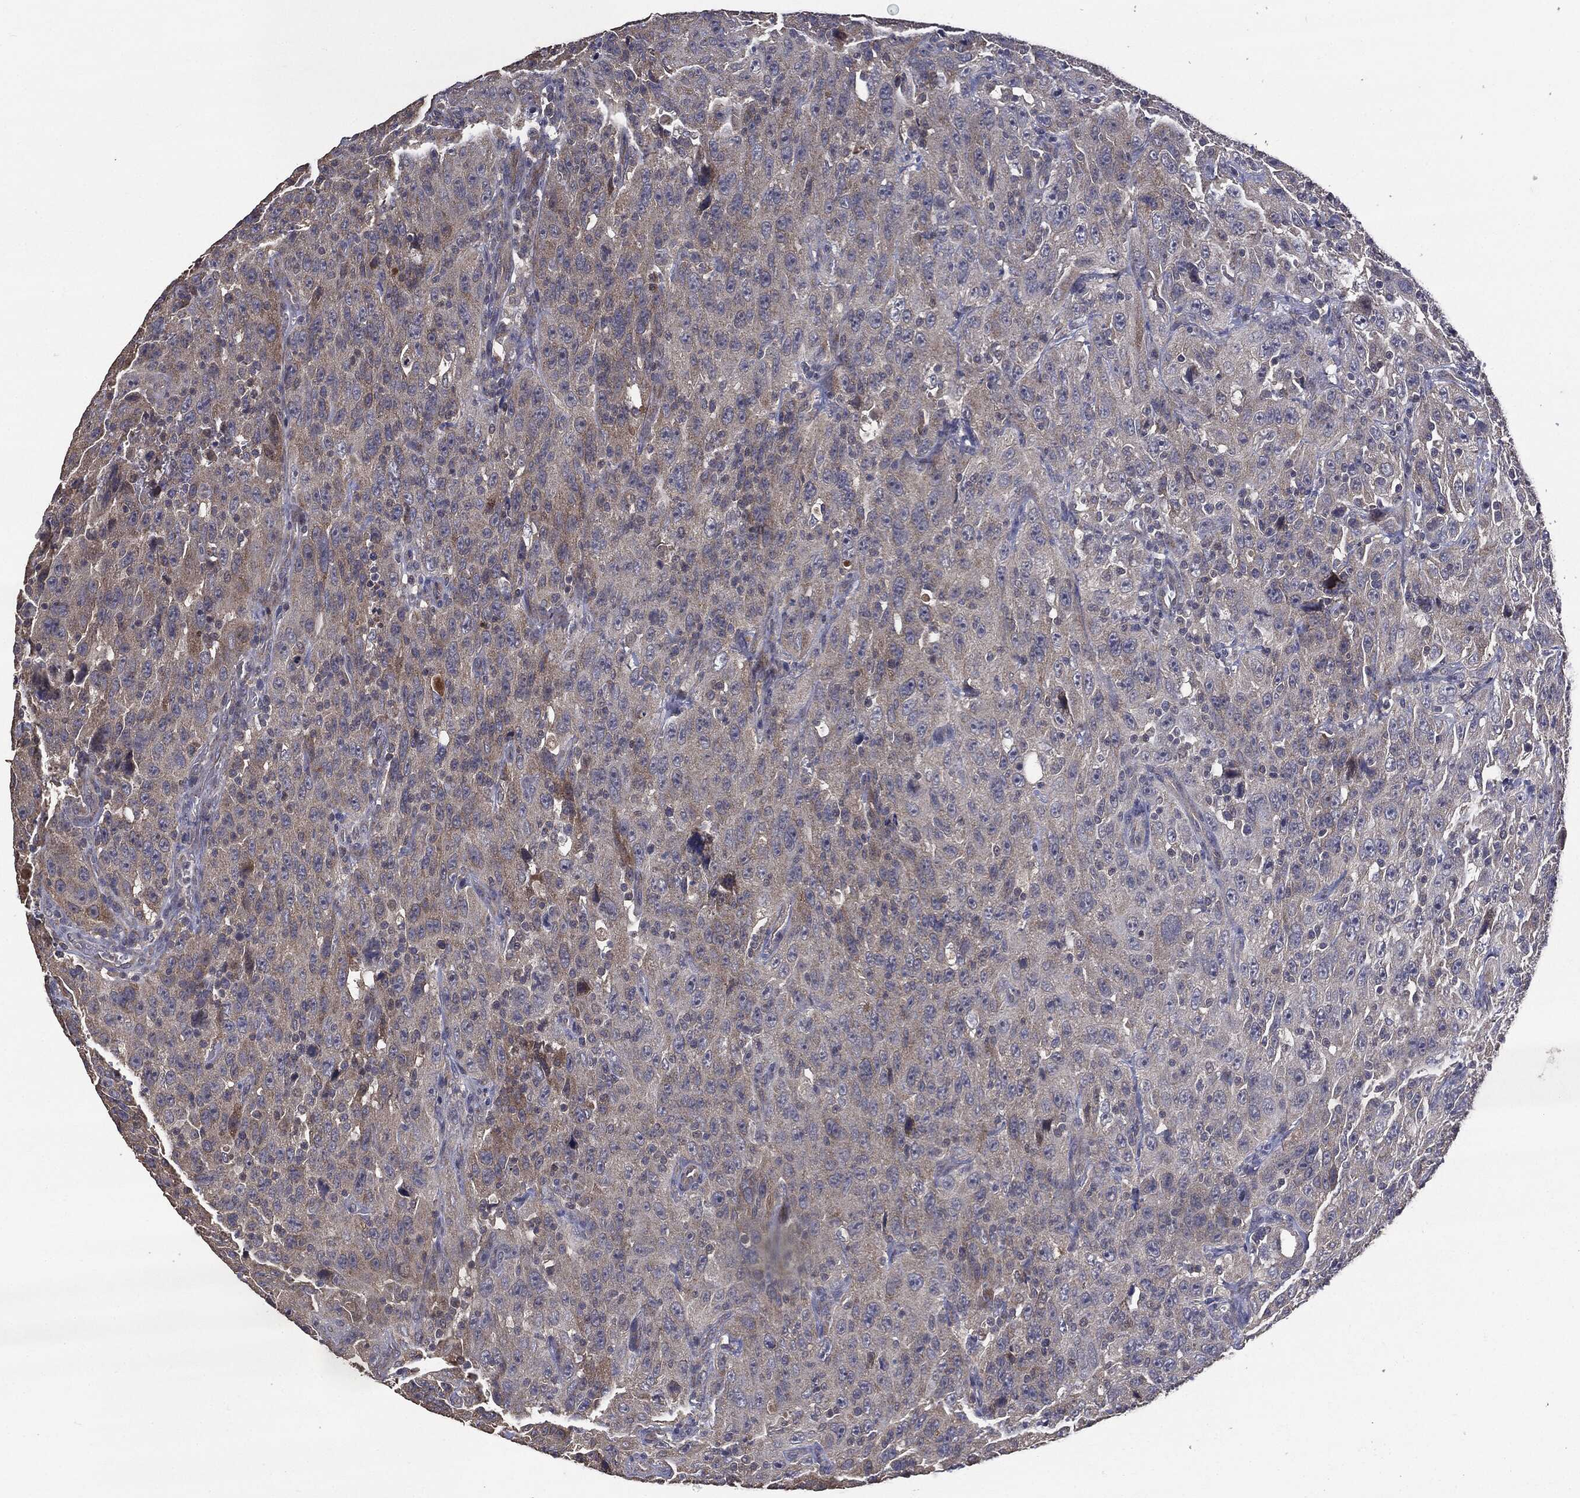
{"staining": {"intensity": "negative", "quantity": "none", "location": "none"}, "tissue": "urothelial cancer", "cell_type": "Tumor cells", "image_type": "cancer", "snomed": [{"axis": "morphology", "description": "Urothelial carcinoma, NOS"}, {"axis": "morphology", "description": "Urothelial carcinoma, High grade"}, {"axis": "topography", "description": "Urinary bladder"}], "caption": "This micrograph is of urothelial cancer stained with IHC to label a protein in brown with the nuclei are counter-stained blue. There is no positivity in tumor cells. The staining was performed using DAB to visualize the protein expression in brown, while the nuclei were stained in blue with hematoxylin (Magnification: 20x).", "gene": "MTOR", "patient": {"sex": "female", "age": 73}}